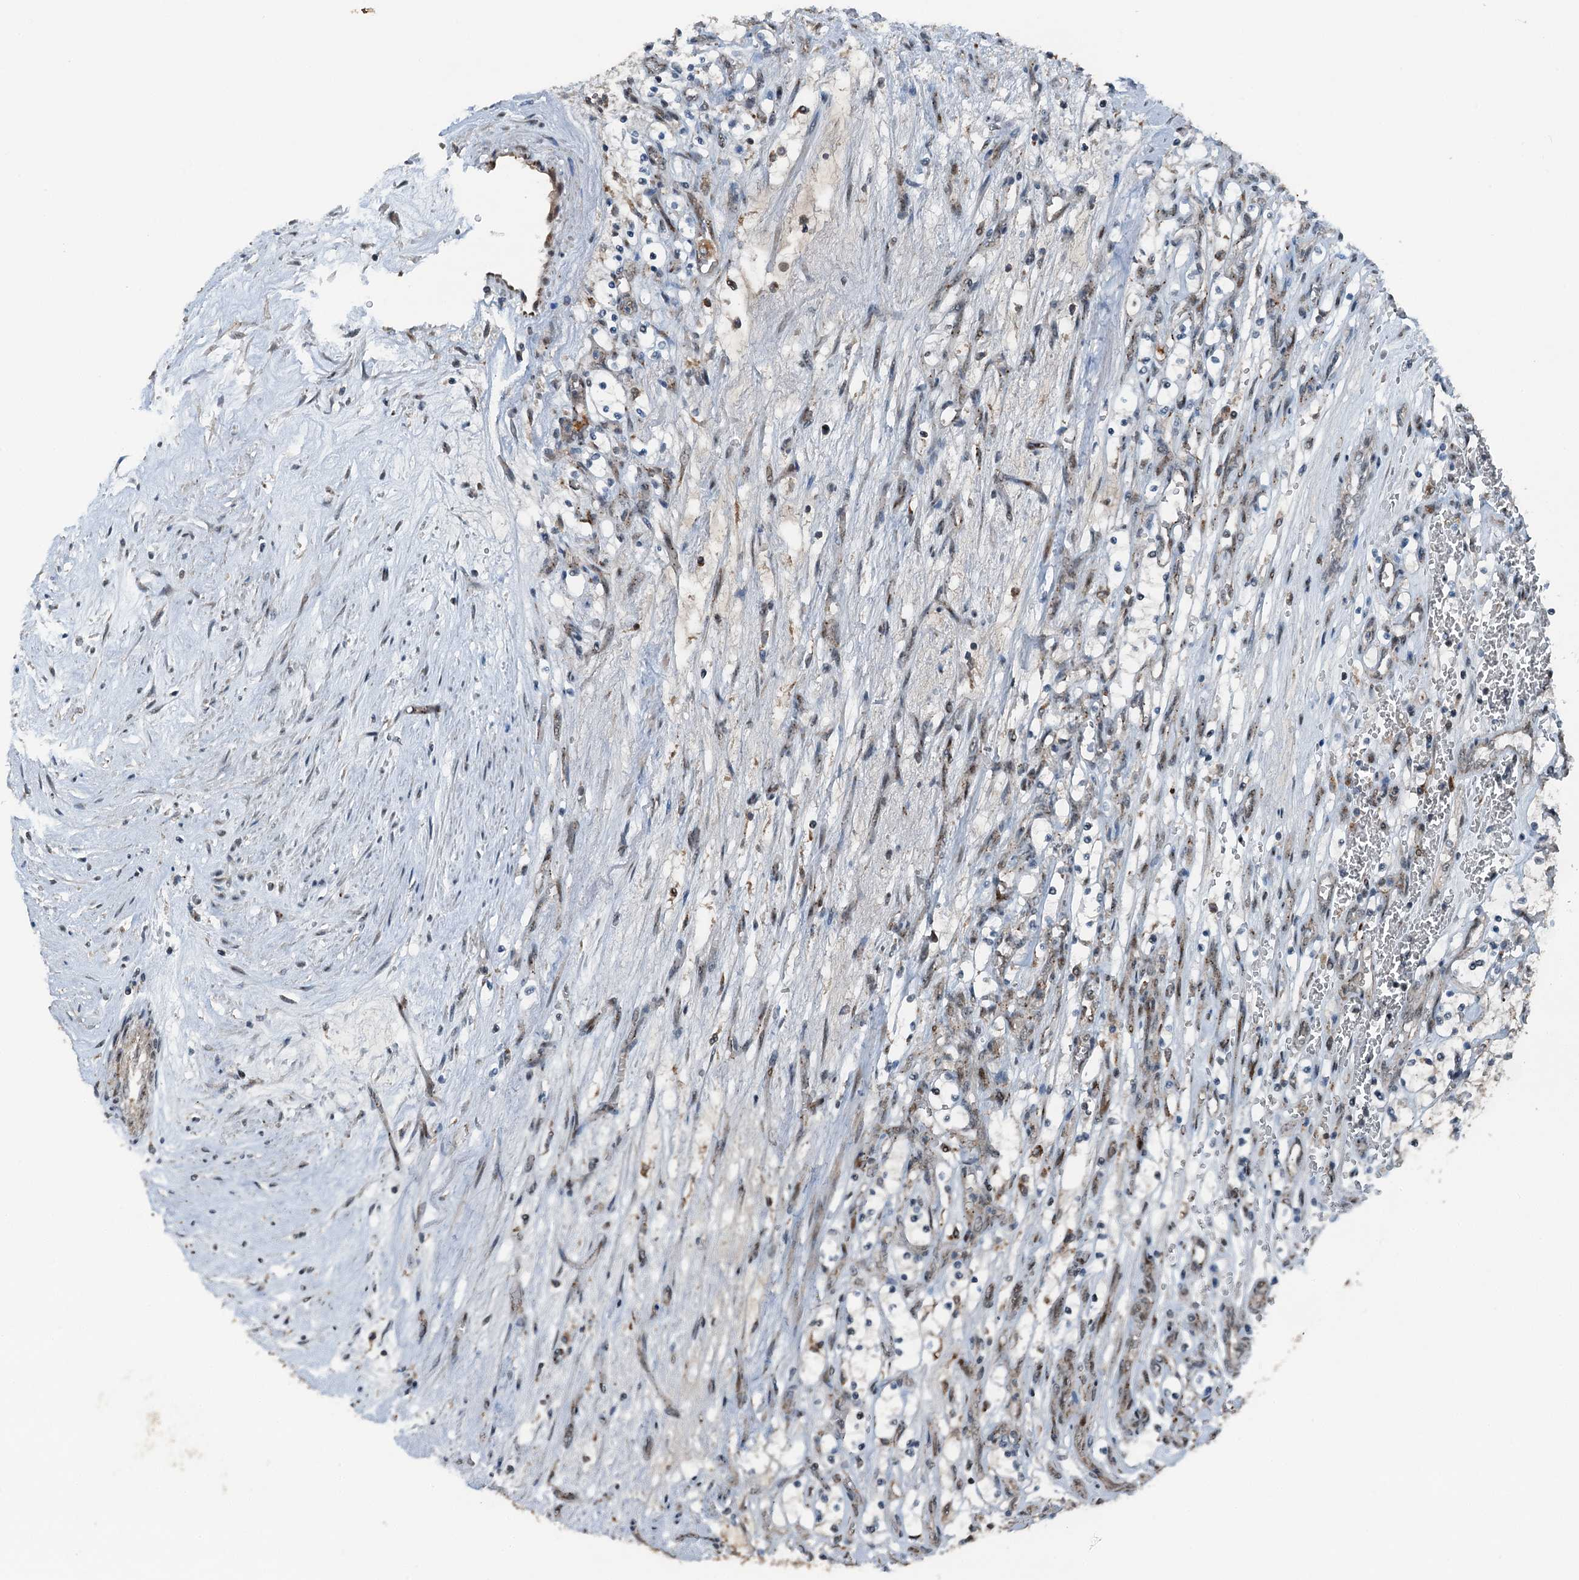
{"staining": {"intensity": "negative", "quantity": "none", "location": "none"}, "tissue": "renal cancer", "cell_type": "Tumor cells", "image_type": "cancer", "snomed": [{"axis": "morphology", "description": "Adenocarcinoma, NOS"}, {"axis": "topography", "description": "Kidney"}], "caption": "Image shows no protein positivity in tumor cells of renal cancer (adenocarcinoma) tissue.", "gene": "BMERB1", "patient": {"sex": "female", "age": 69}}